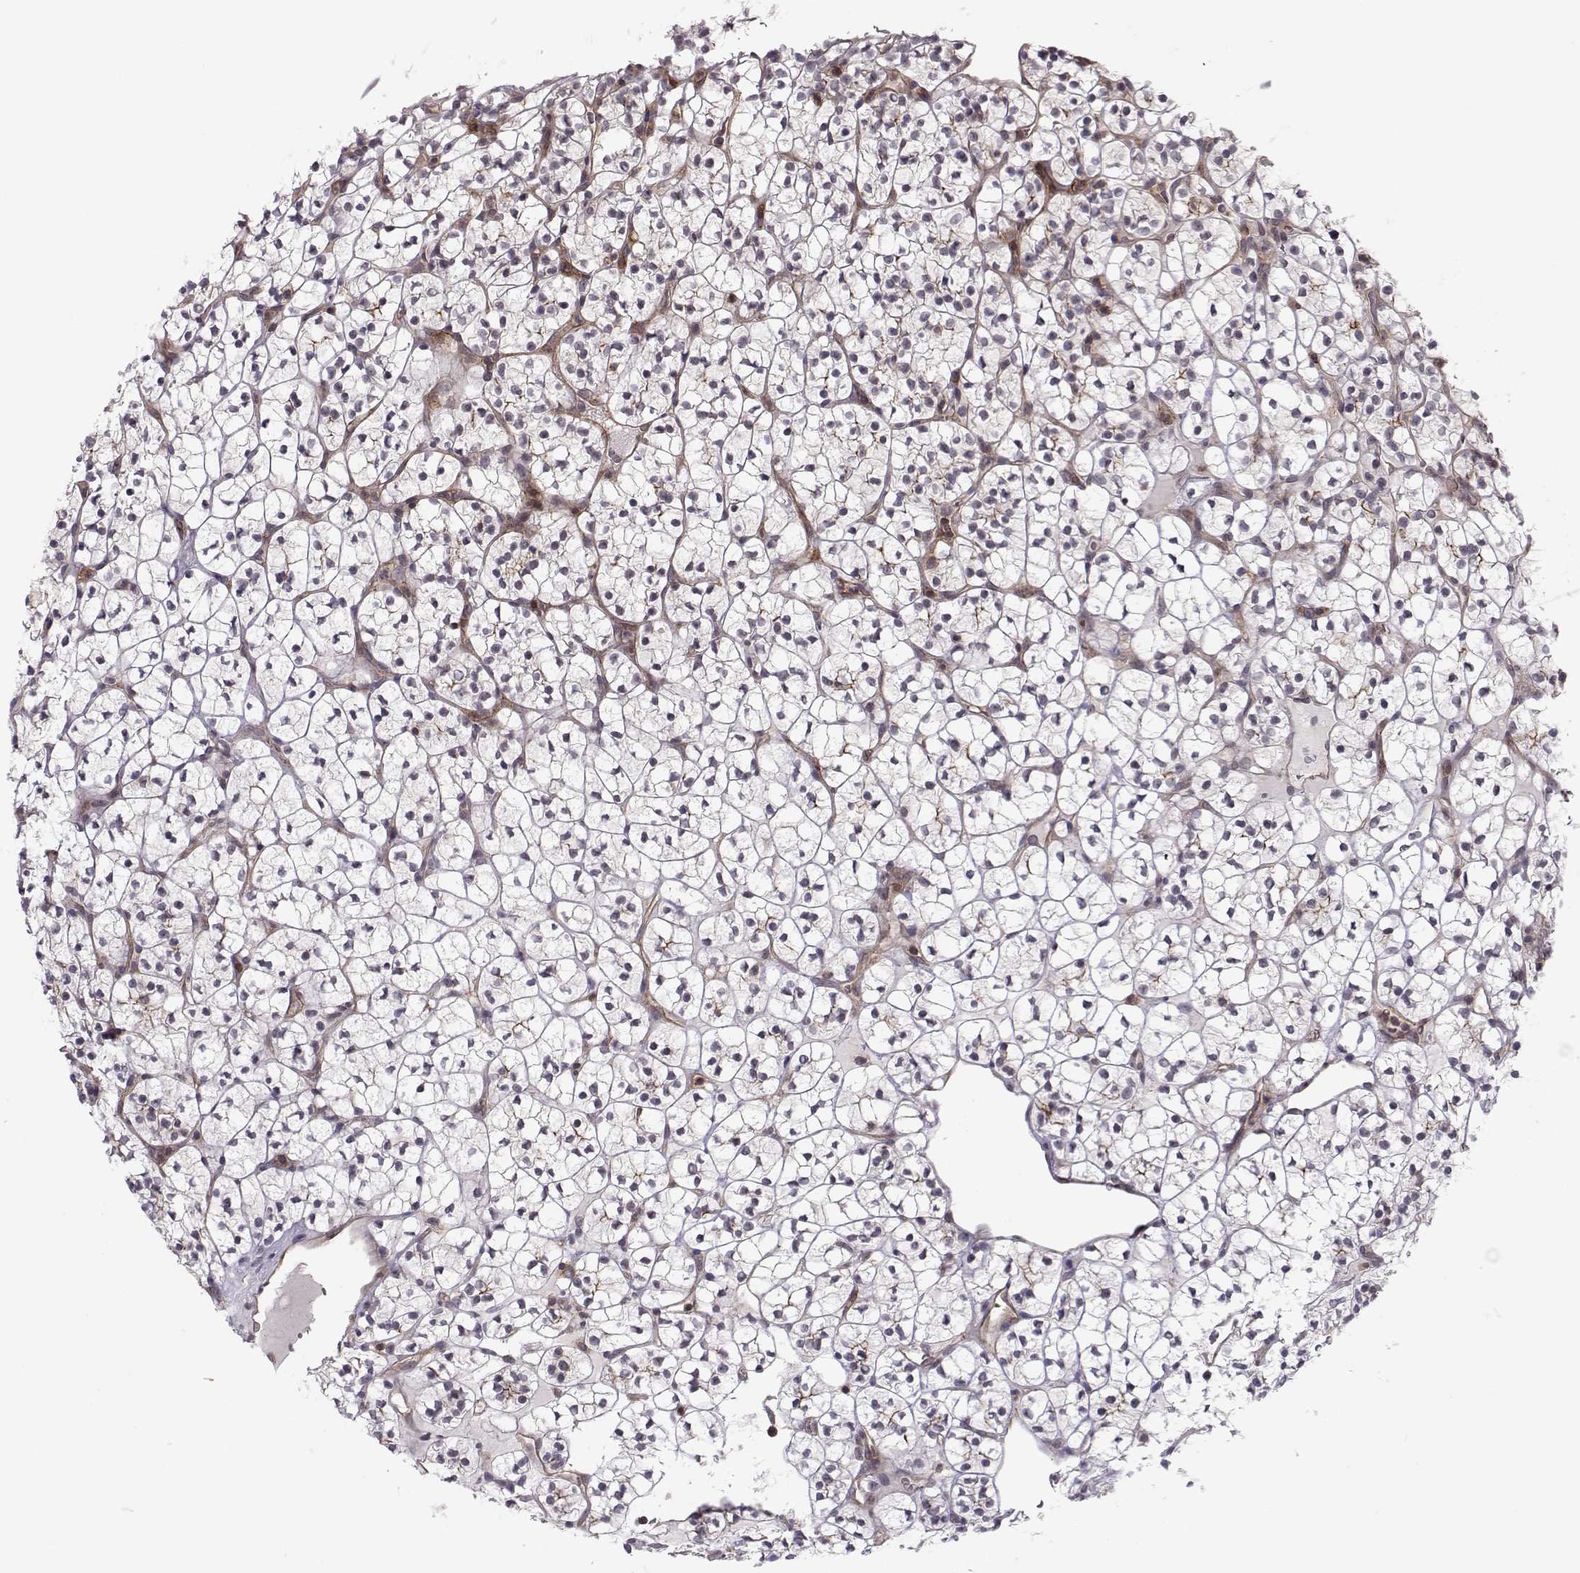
{"staining": {"intensity": "moderate", "quantity": "<25%", "location": "cytoplasmic/membranous"}, "tissue": "renal cancer", "cell_type": "Tumor cells", "image_type": "cancer", "snomed": [{"axis": "morphology", "description": "Adenocarcinoma, NOS"}, {"axis": "topography", "description": "Kidney"}], "caption": "IHC micrograph of human renal cancer (adenocarcinoma) stained for a protein (brown), which shows low levels of moderate cytoplasmic/membranous positivity in approximately <25% of tumor cells.", "gene": "KIF13B", "patient": {"sex": "female", "age": 89}}